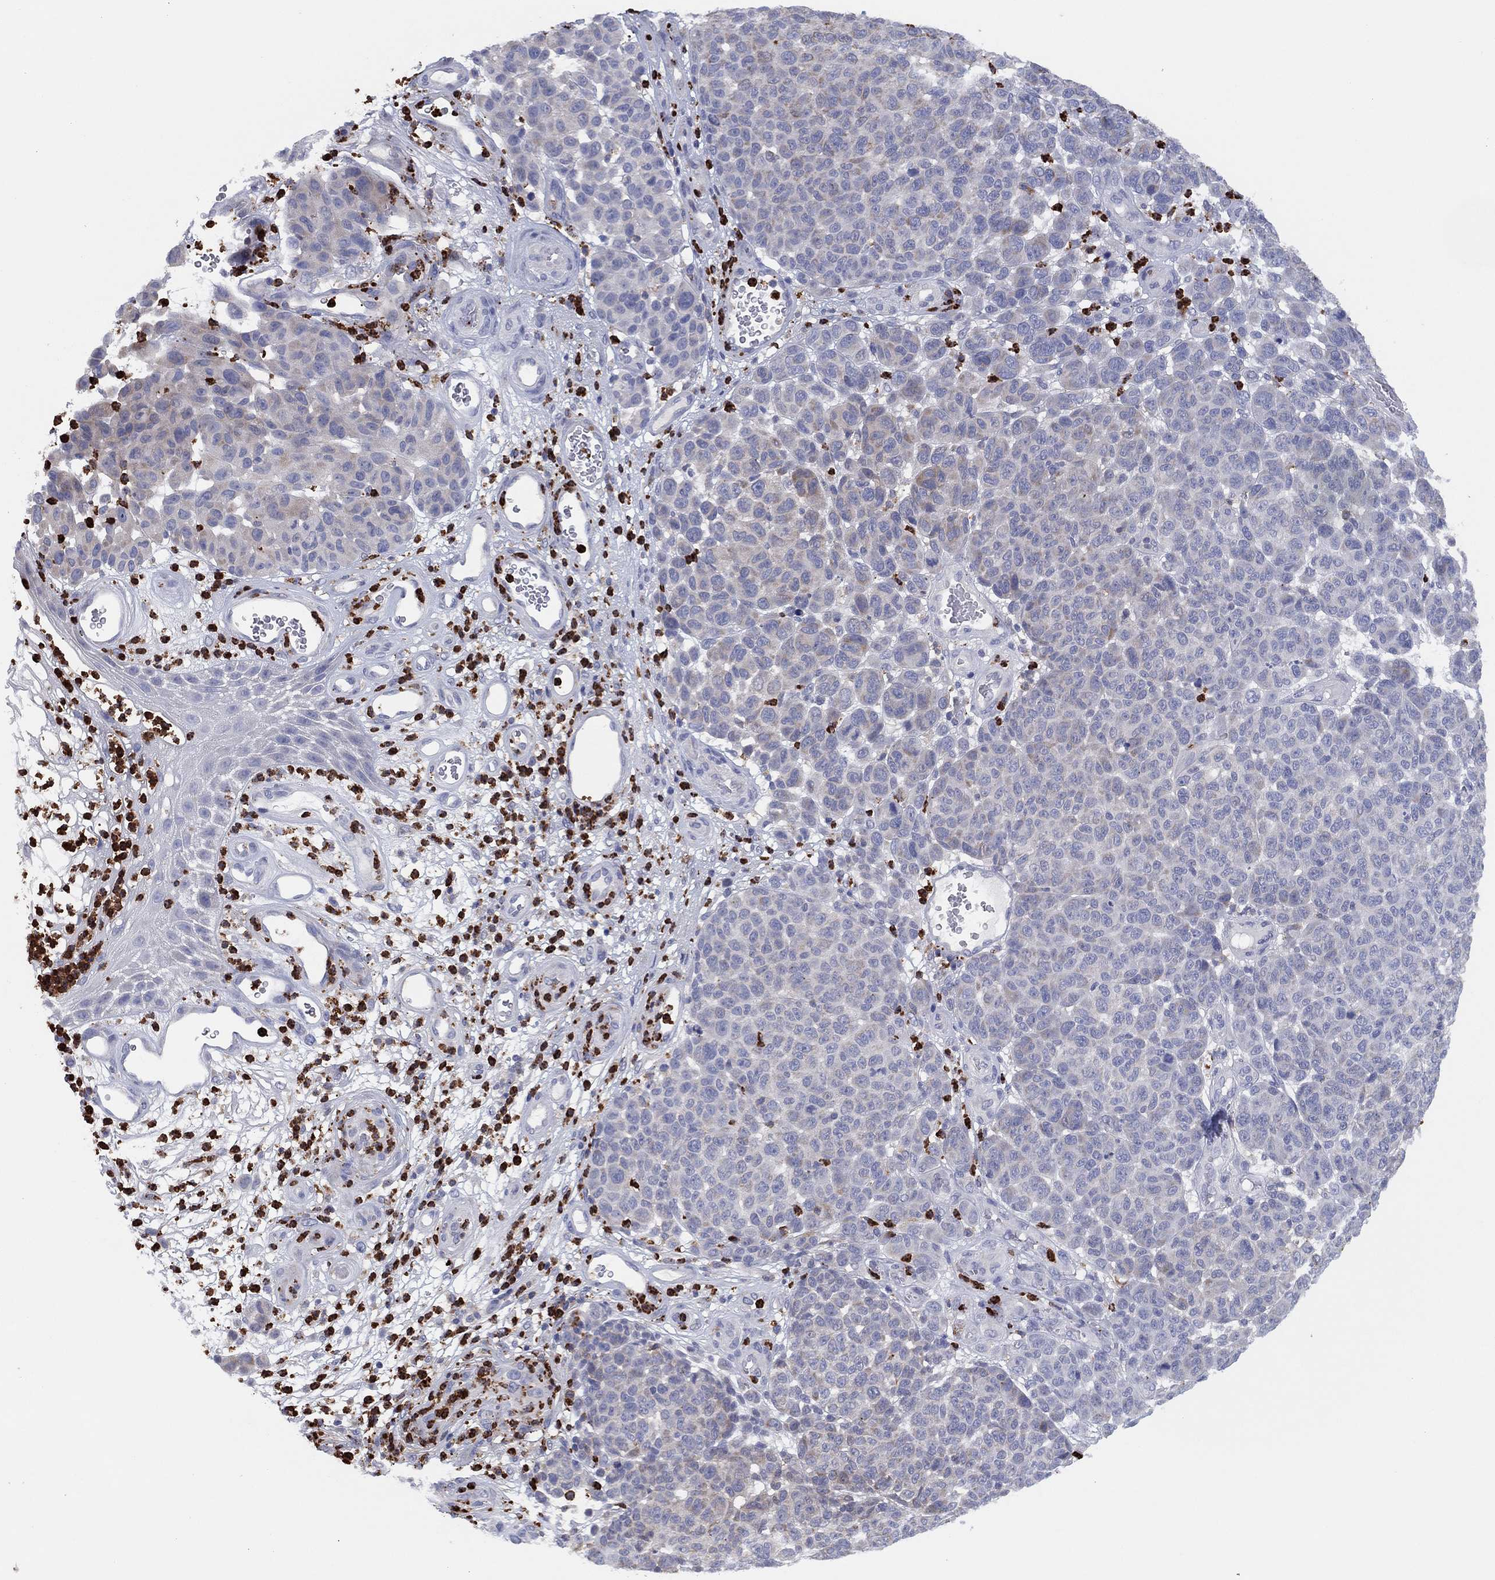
{"staining": {"intensity": "negative", "quantity": "none", "location": "none"}, "tissue": "melanoma", "cell_type": "Tumor cells", "image_type": "cancer", "snomed": [{"axis": "morphology", "description": "Malignant melanoma, NOS"}, {"axis": "topography", "description": "Skin"}], "caption": "Immunohistochemistry image of neoplastic tissue: malignant melanoma stained with DAB shows no significant protein positivity in tumor cells. The staining was performed using DAB (3,3'-diaminobenzidine) to visualize the protein expression in brown, while the nuclei were stained in blue with hematoxylin (Magnification: 20x).", "gene": "PLAC8", "patient": {"sex": "male", "age": 59}}